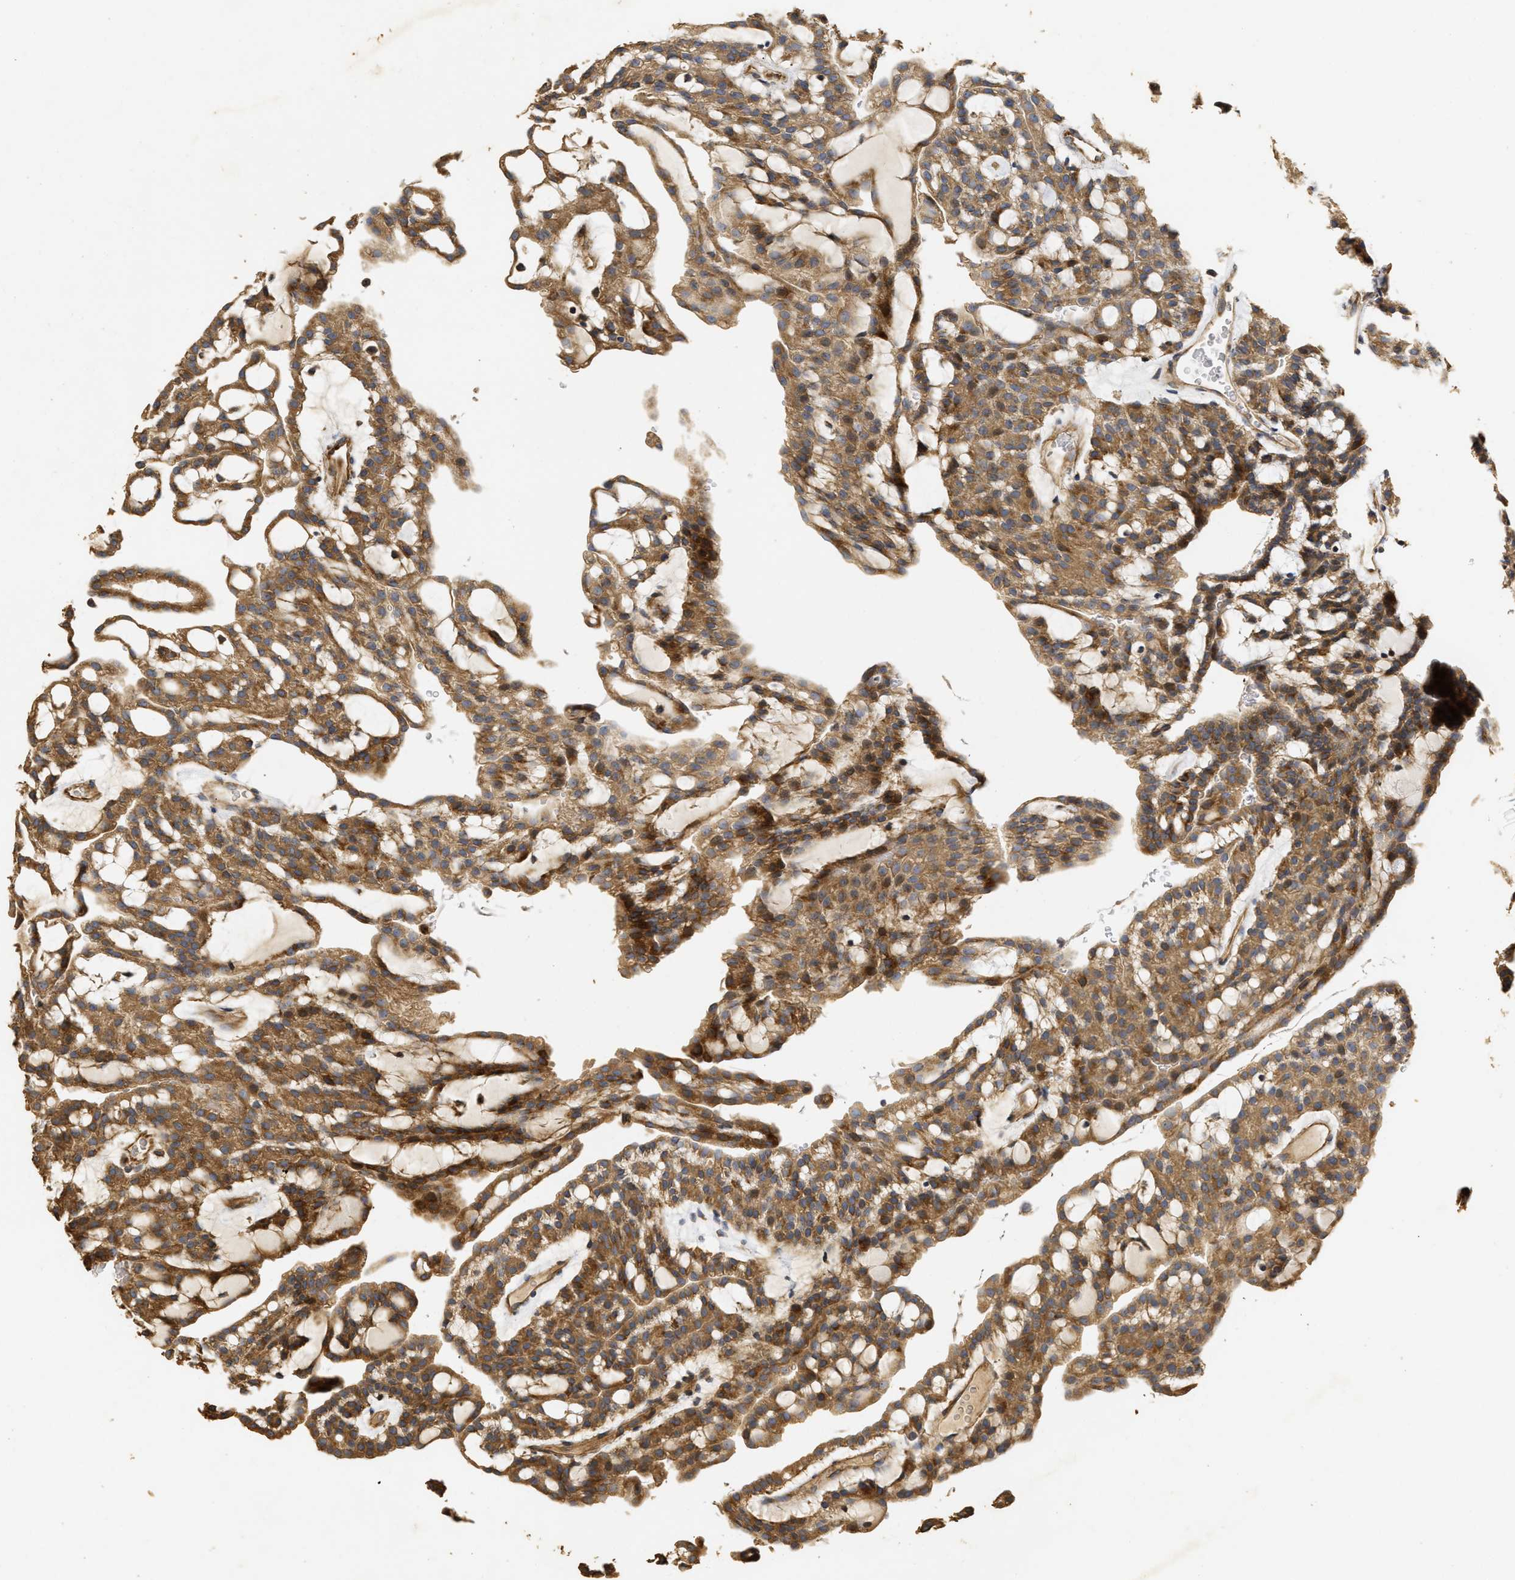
{"staining": {"intensity": "moderate", "quantity": ">75%", "location": "cytoplasmic/membranous"}, "tissue": "renal cancer", "cell_type": "Tumor cells", "image_type": "cancer", "snomed": [{"axis": "morphology", "description": "Adenocarcinoma, NOS"}, {"axis": "topography", "description": "Kidney"}], "caption": "Protein analysis of renal cancer tissue displays moderate cytoplasmic/membranous expression in about >75% of tumor cells.", "gene": "NAV1", "patient": {"sex": "male", "age": 63}}